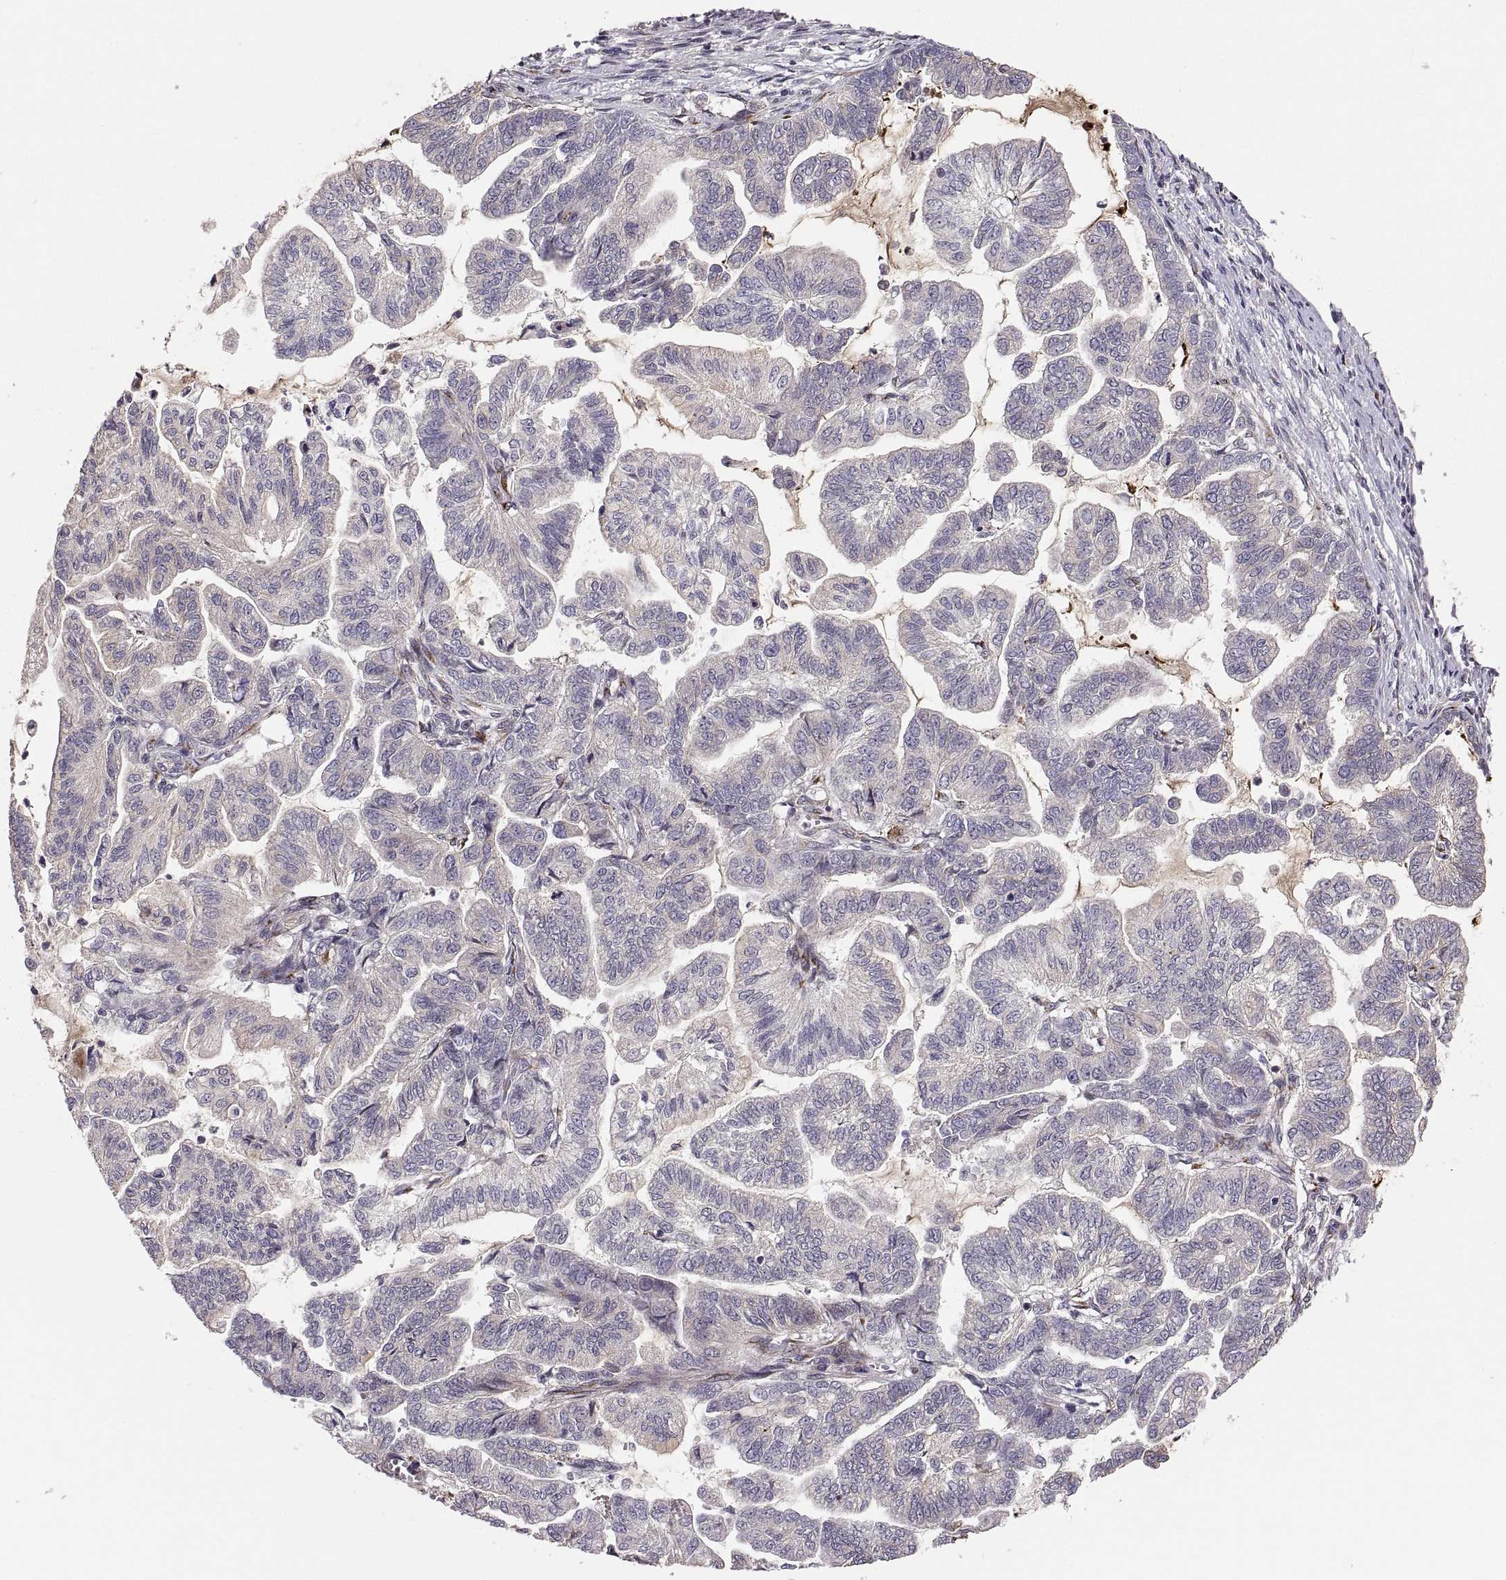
{"staining": {"intensity": "negative", "quantity": "none", "location": "none"}, "tissue": "stomach cancer", "cell_type": "Tumor cells", "image_type": "cancer", "snomed": [{"axis": "morphology", "description": "Adenocarcinoma, NOS"}, {"axis": "topography", "description": "Stomach"}], "caption": "The histopathology image reveals no significant positivity in tumor cells of stomach cancer (adenocarcinoma).", "gene": "TESC", "patient": {"sex": "male", "age": 83}}